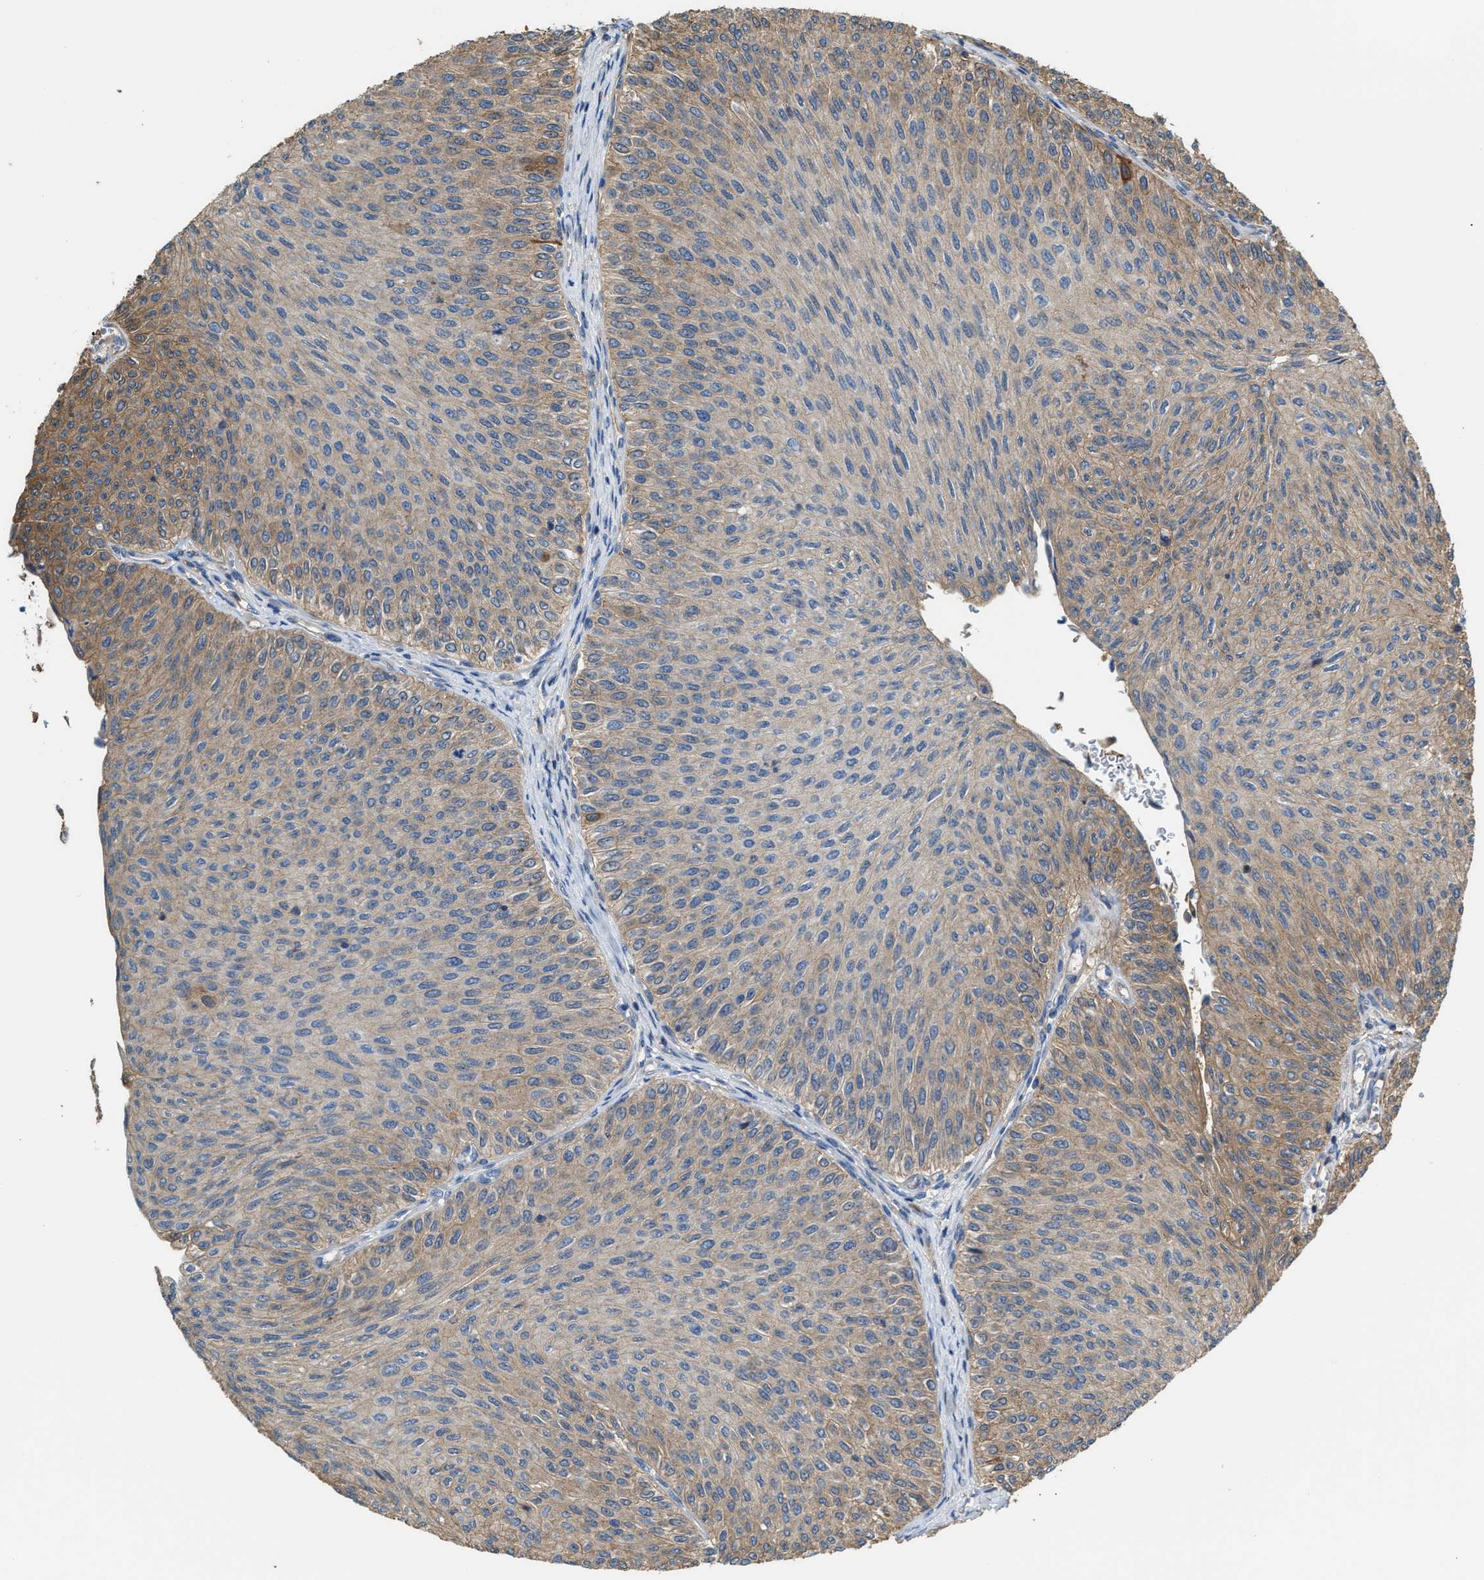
{"staining": {"intensity": "moderate", "quantity": "25%-75%", "location": "cytoplasmic/membranous"}, "tissue": "urothelial cancer", "cell_type": "Tumor cells", "image_type": "cancer", "snomed": [{"axis": "morphology", "description": "Urothelial carcinoma, Low grade"}, {"axis": "topography", "description": "Urinary bladder"}], "caption": "Urothelial carcinoma (low-grade) tissue exhibits moderate cytoplasmic/membranous positivity in approximately 25%-75% of tumor cells", "gene": "ATIC", "patient": {"sex": "male", "age": 78}}